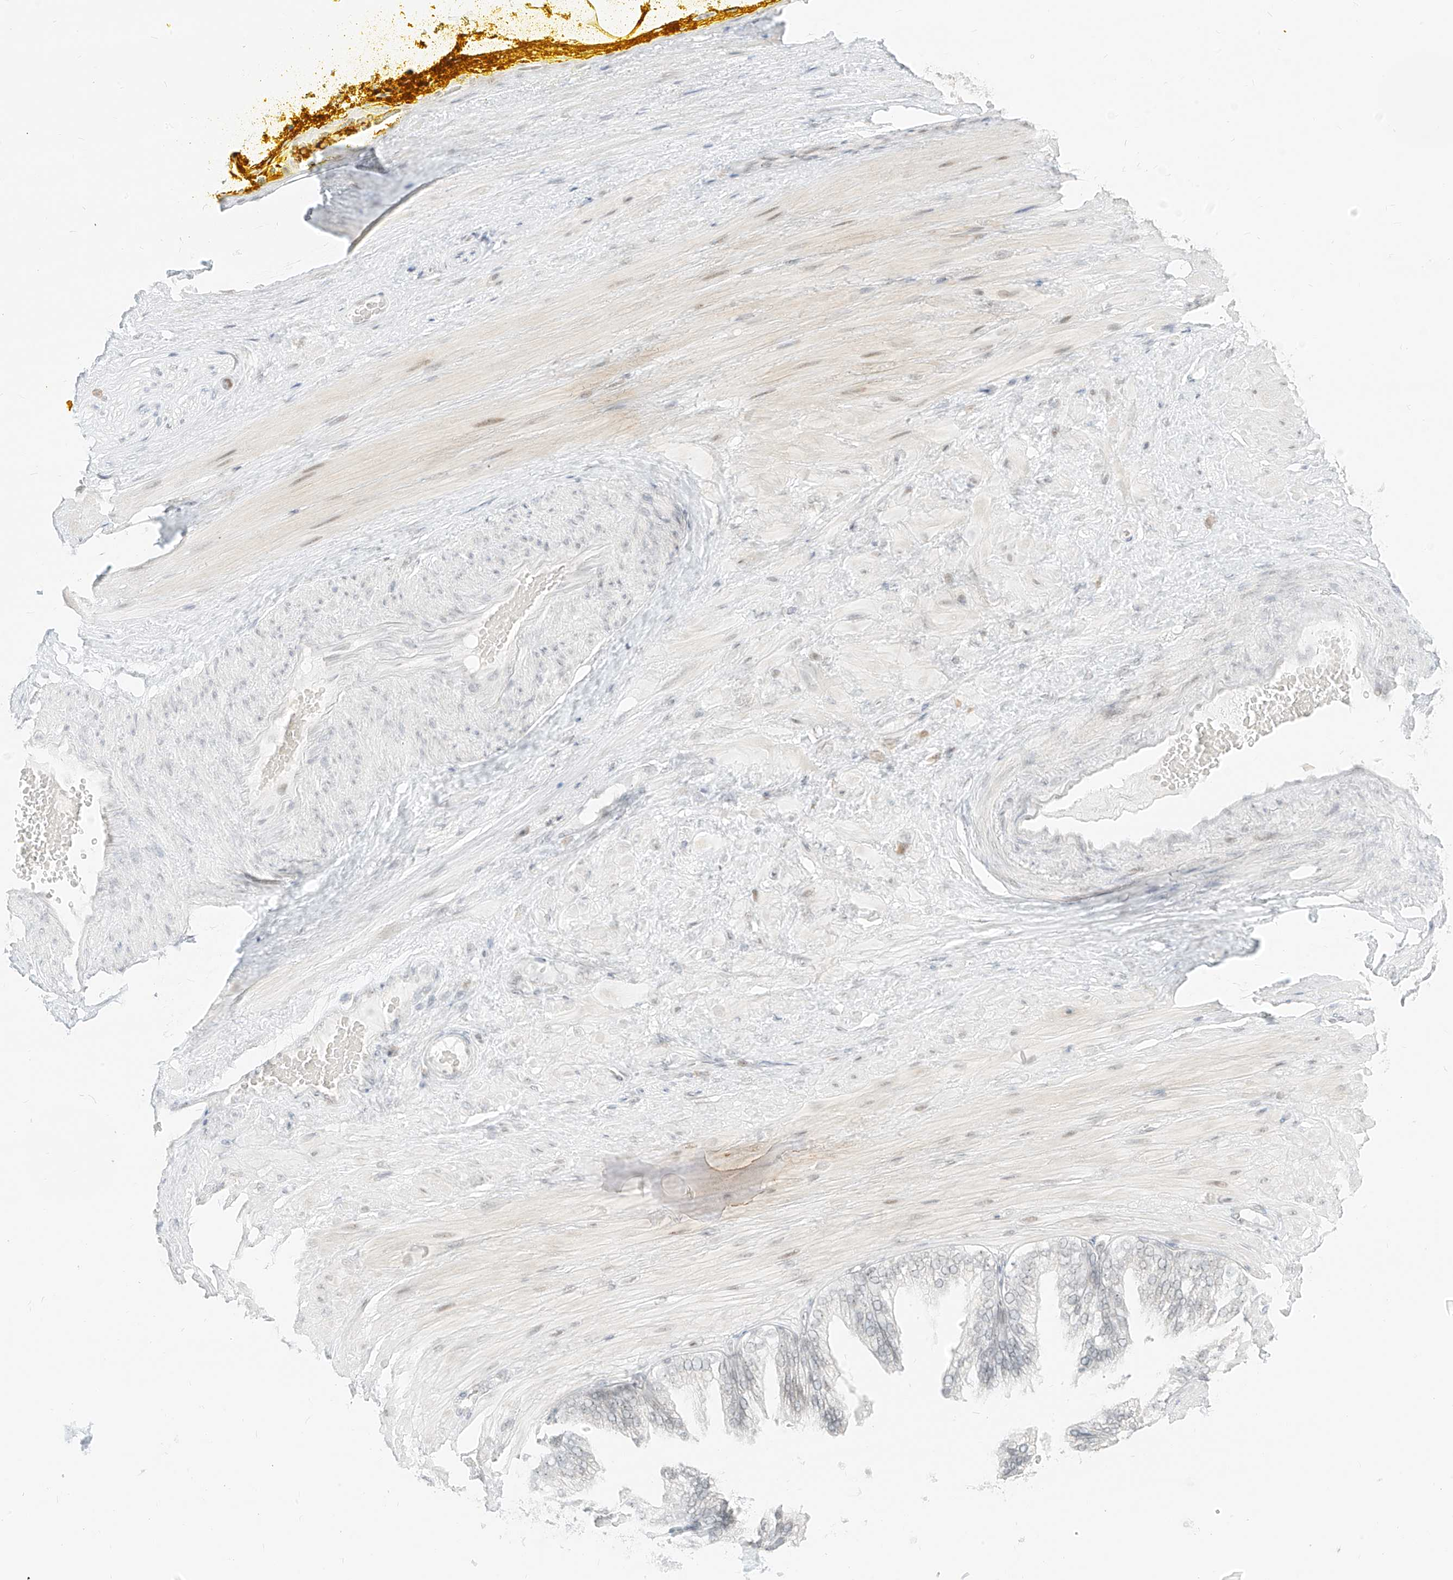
{"staining": {"intensity": "weak", "quantity": "25%-75%", "location": "nuclear"}, "tissue": "adipose tissue", "cell_type": "Adipocytes", "image_type": "normal", "snomed": [{"axis": "morphology", "description": "Normal tissue, NOS"}, {"axis": "morphology", "description": "Adenocarcinoma, Low grade"}, {"axis": "topography", "description": "Prostate"}, {"axis": "topography", "description": "Peripheral nerve tissue"}], "caption": "Immunohistochemistry (IHC) micrograph of benign adipose tissue stained for a protein (brown), which reveals low levels of weak nuclear staining in approximately 25%-75% of adipocytes.", "gene": "SUPT5H", "patient": {"sex": "male", "age": 63}}